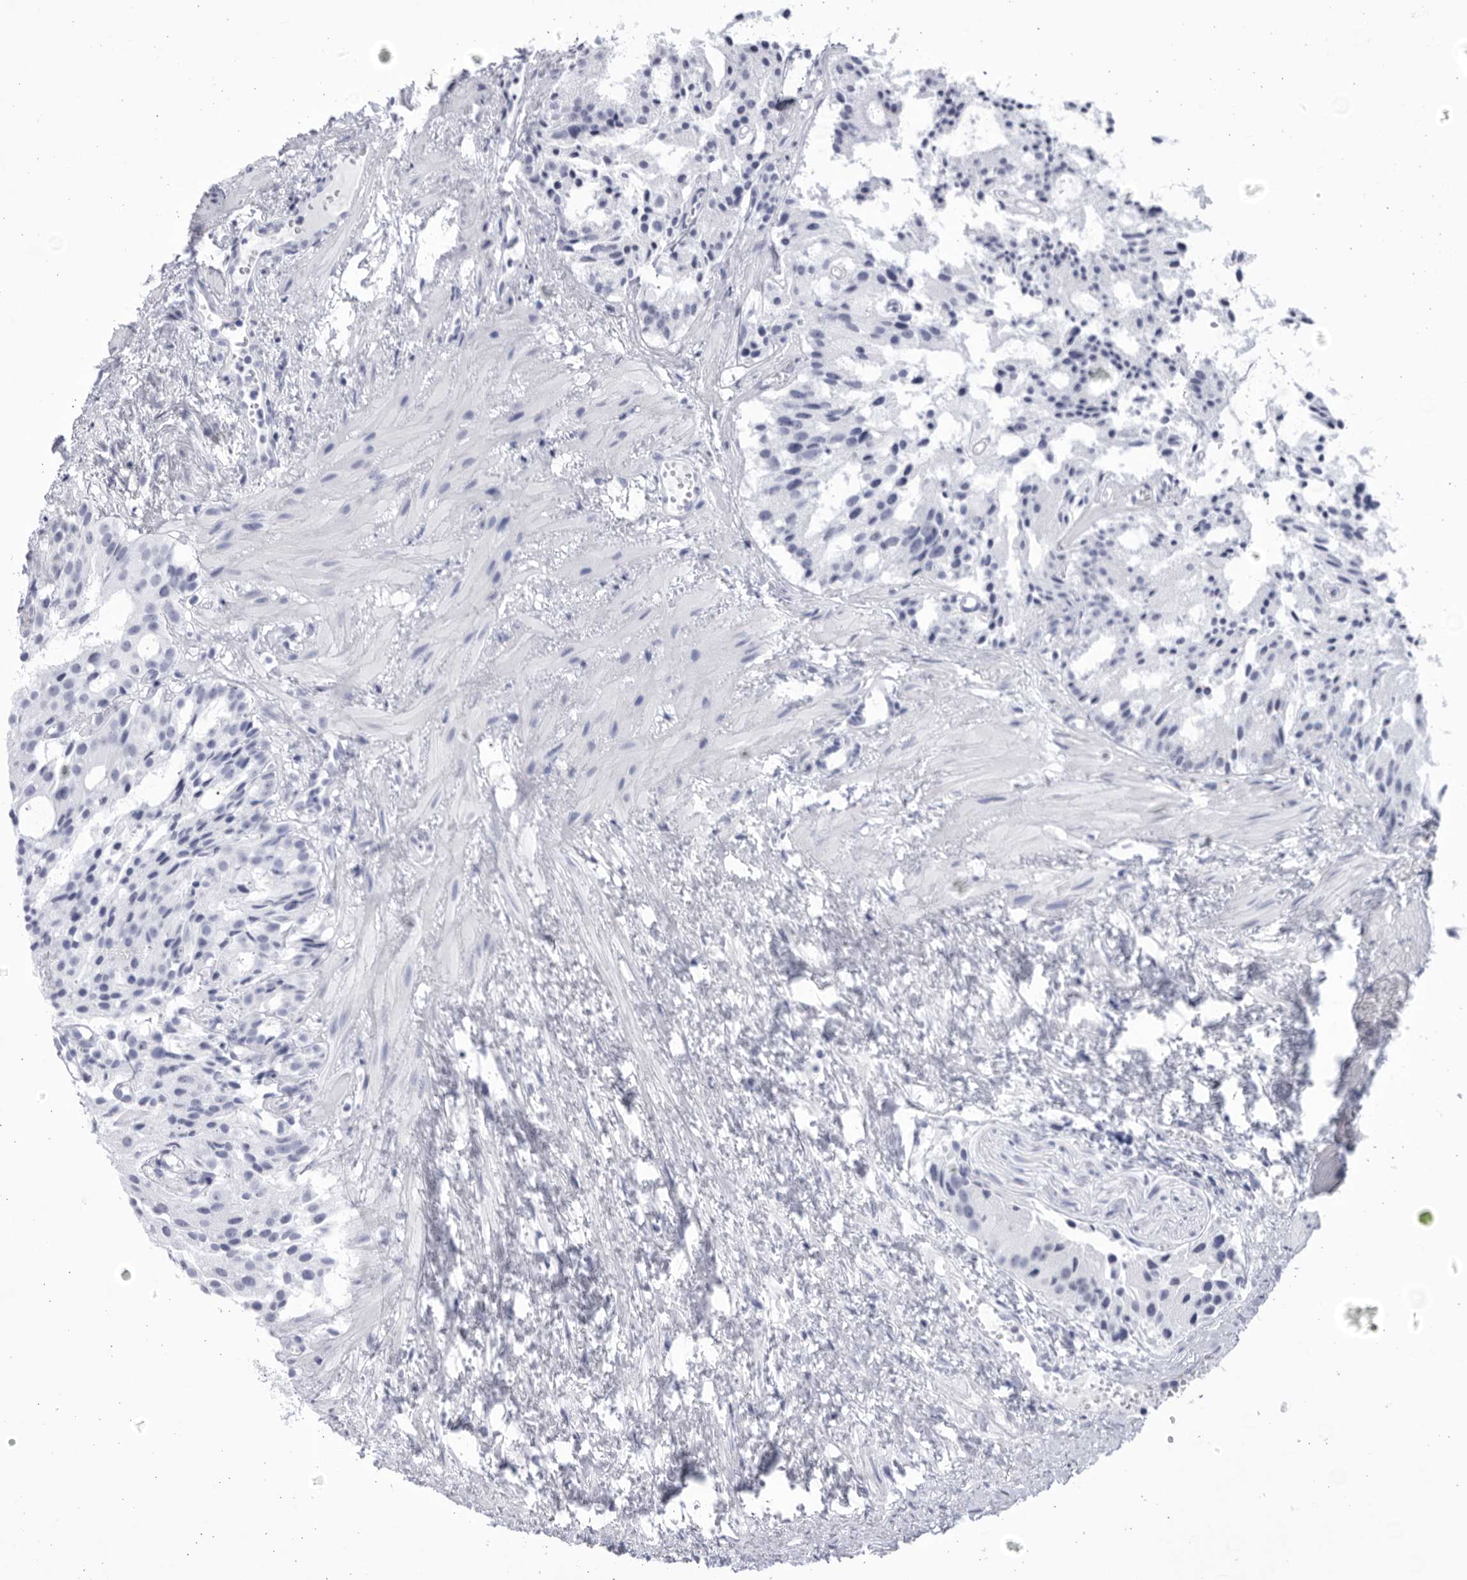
{"staining": {"intensity": "negative", "quantity": "none", "location": "none"}, "tissue": "prostate cancer", "cell_type": "Tumor cells", "image_type": "cancer", "snomed": [{"axis": "morphology", "description": "Adenocarcinoma, Low grade"}, {"axis": "topography", "description": "Prostate"}], "caption": "Prostate cancer (adenocarcinoma (low-grade)) was stained to show a protein in brown. There is no significant expression in tumor cells. (DAB (3,3'-diaminobenzidine) immunohistochemistry visualized using brightfield microscopy, high magnification).", "gene": "CCDC181", "patient": {"sex": "male", "age": 88}}